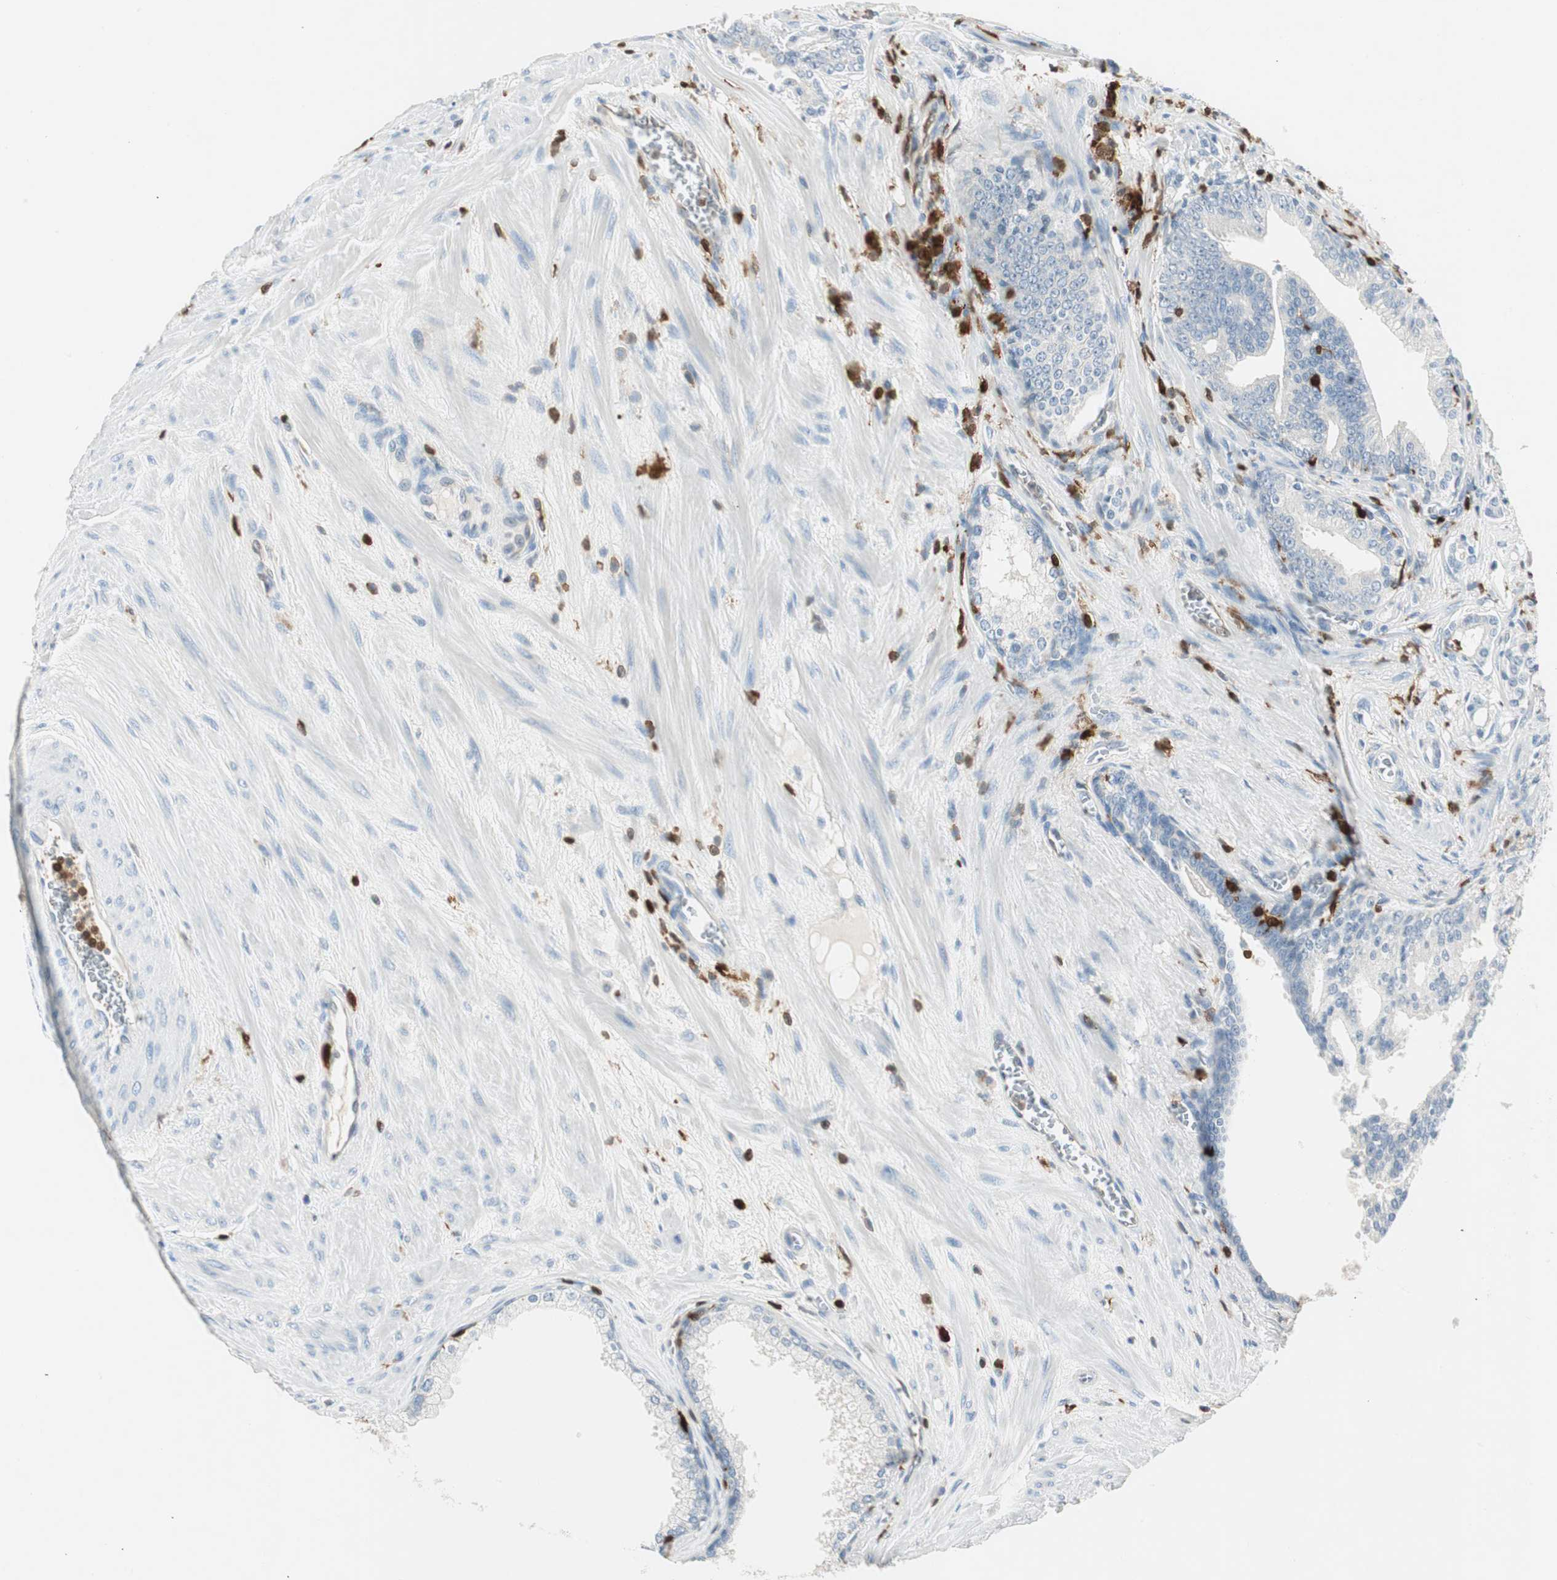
{"staining": {"intensity": "negative", "quantity": "none", "location": "none"}, "tissue": "prostate cancer", "cell_type": "Tumor cells", "image_type": "cancer", "snomed": [{"axis": "morphology", "description": "Adenocarcinoma, Low grade"}, {"axis": "topography", "description": "Prostate"}], "caption": "Tumor cells are negative for brown protein staining in prostate cancer (low-grade adenocarcinoma). Brightfield microscopy of immunohistochemistry stained with DAB (3,3'-diaminobenzidine) (brown) and hematoxylin (blue), captured at high magnification.", "gene": "COTL1", "patient": {"sex": "male", "age": 58}}